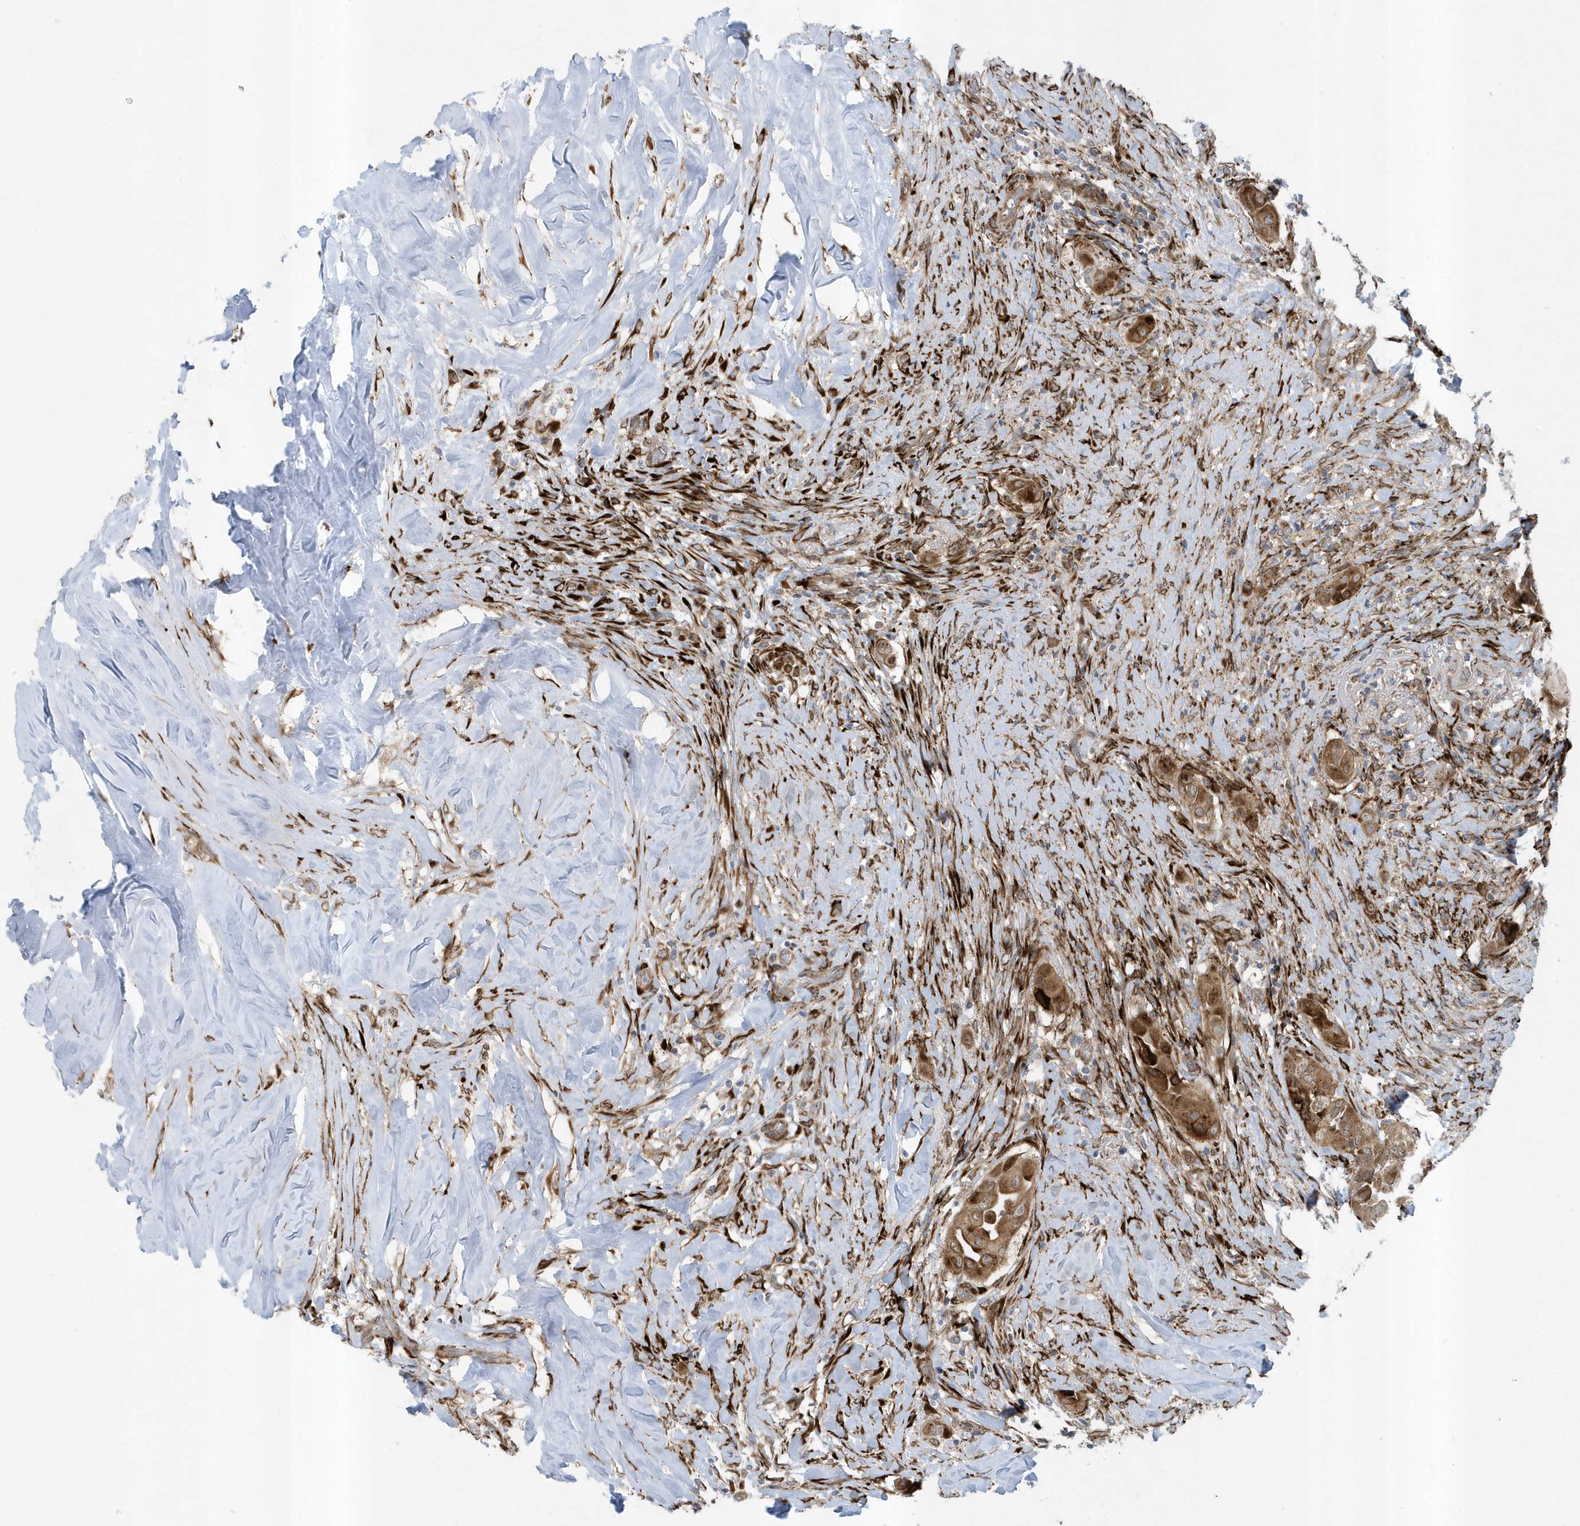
{"staining": {"intensity": "moderate", "quantity": ">75%", "location": "cytoplasmic/membranous"}, "tissue": "thyroid cancer", "cell_type": "Tumor cells", "image_type": "cancer", "snomed": [{"axis": "morphology", "description": "Papillary adenocarcinoma, NOS"}, {"axis": "topography", "description": "Thyroid gland"}], "caption": "Thyroid papillary adenocarcinoma stained for a protein (brown) demonstrates moderate cytoplasmic/membranous positive staining in about >75% of tumor cells.", "gene": "FAM98A", "patient": {"sex": "female", "age": 59}}